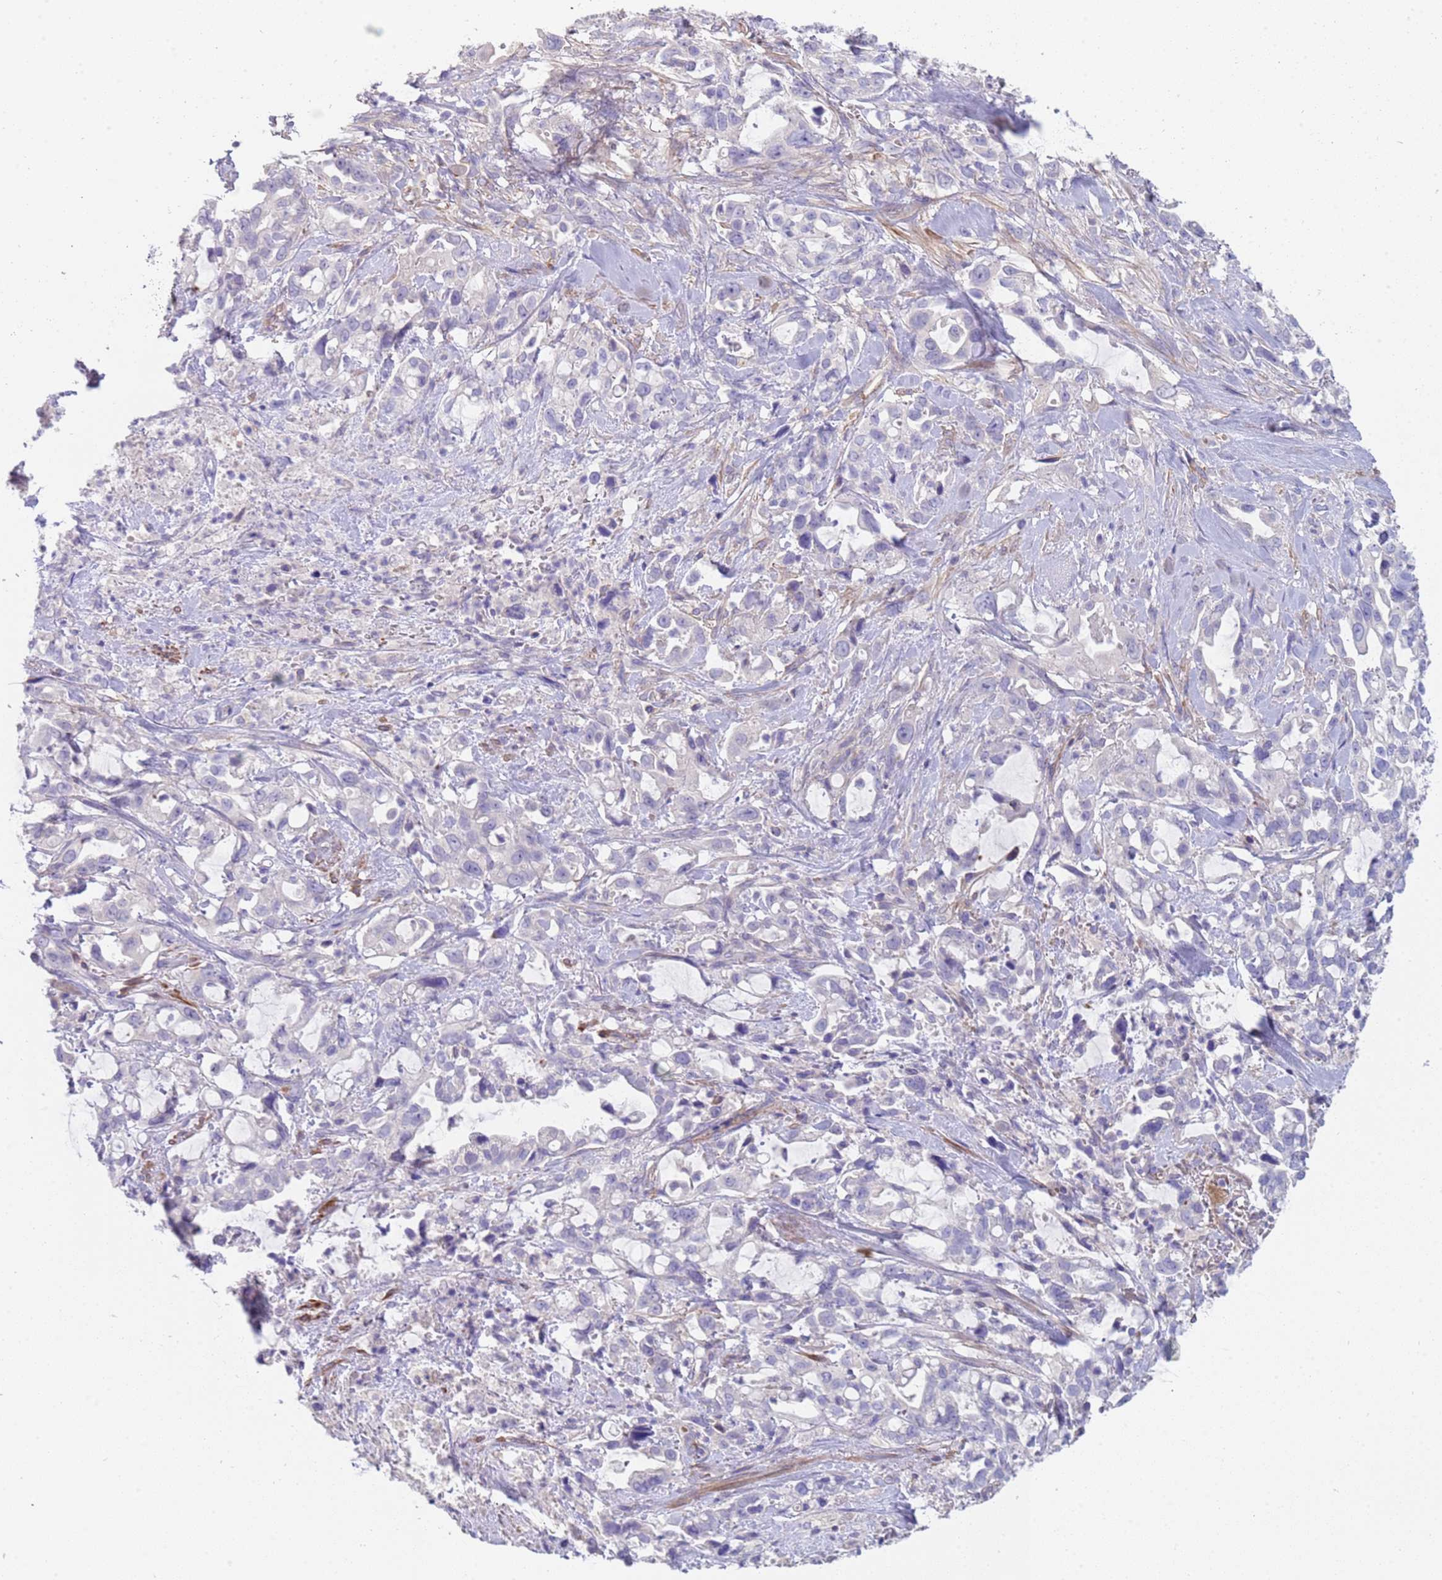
{"staining": {"intensity": "negative", "quantity": "none", "location": "none"}, "tissue": "pancreatic cancer", "cell_type": "Tumor cells", "image_type": "cancer", "snomed": [{"axis": "morphology", "description": "Adenocarcinoma, NOS"}, {"axis": "topography", "description": "Pancreas"}], "caption": "Photomicrograph shows no significant protein positivity in tumor cells of adenocarcinoma (pancreatic). (Brightfield microscopy of DAB IHC at high magnification).", "gene": "KBTBD3", "patient": {"sex": "female", "age": 61}}